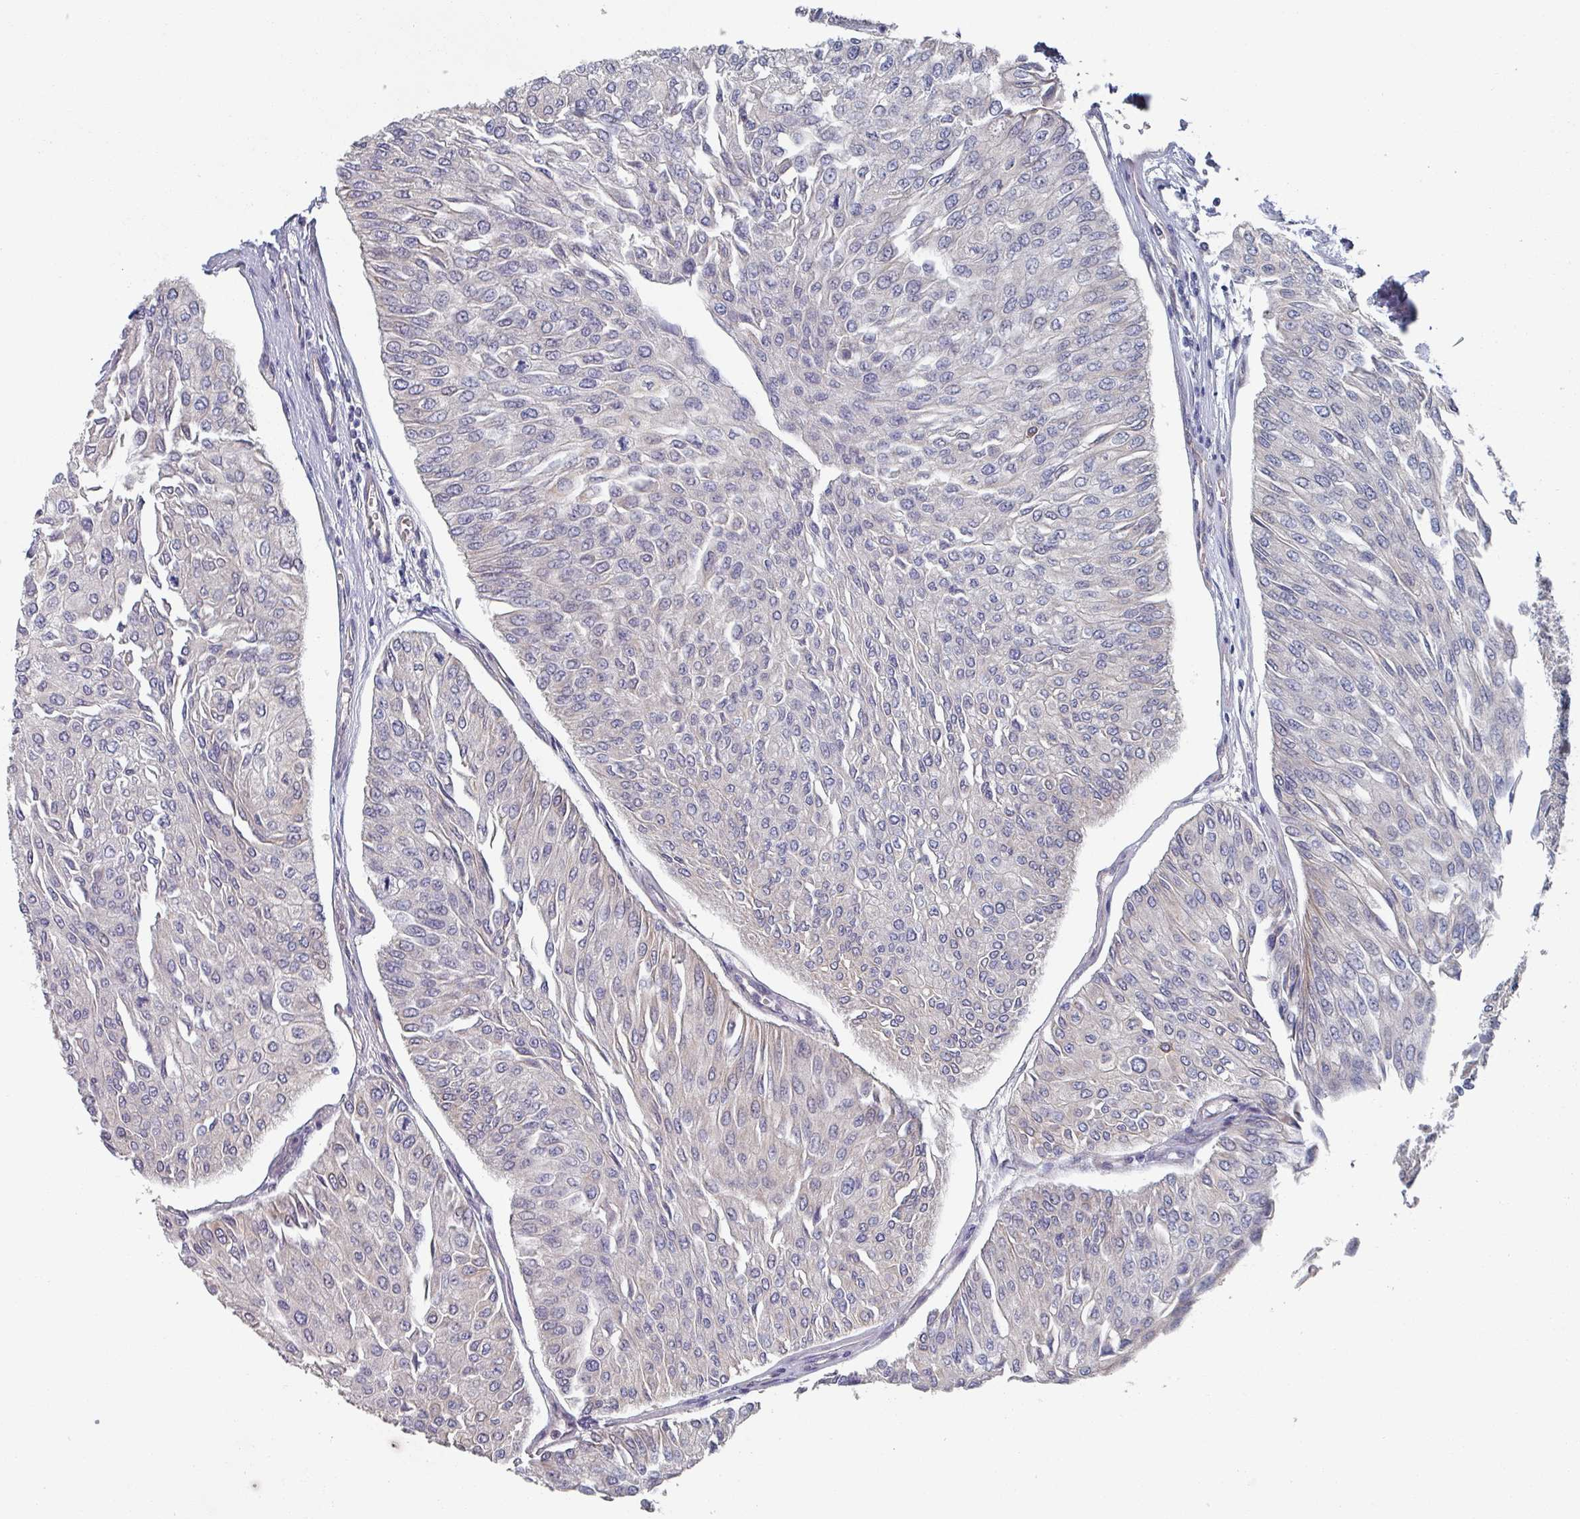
{"staining": {"intensity": "negative", "quantity": "none", "location": "none"}, "tissue": "urothelial cancer", "cell_type": "Tumor cells", "image_type": "cancer", "snomed": [{"axis": "morphology", "description": "Urothelial carcinoma, Low grade"}, {"axis": "topography", "description": "Urinary bladder"}], "caption": "Tumor cells are negative for brown protein staining in urothelial cancer. (Immunohistochemistry, brightfield microscopy, high magnification).", "gene": "EFL1", "patient": {"sex": "male", "age": 67}}